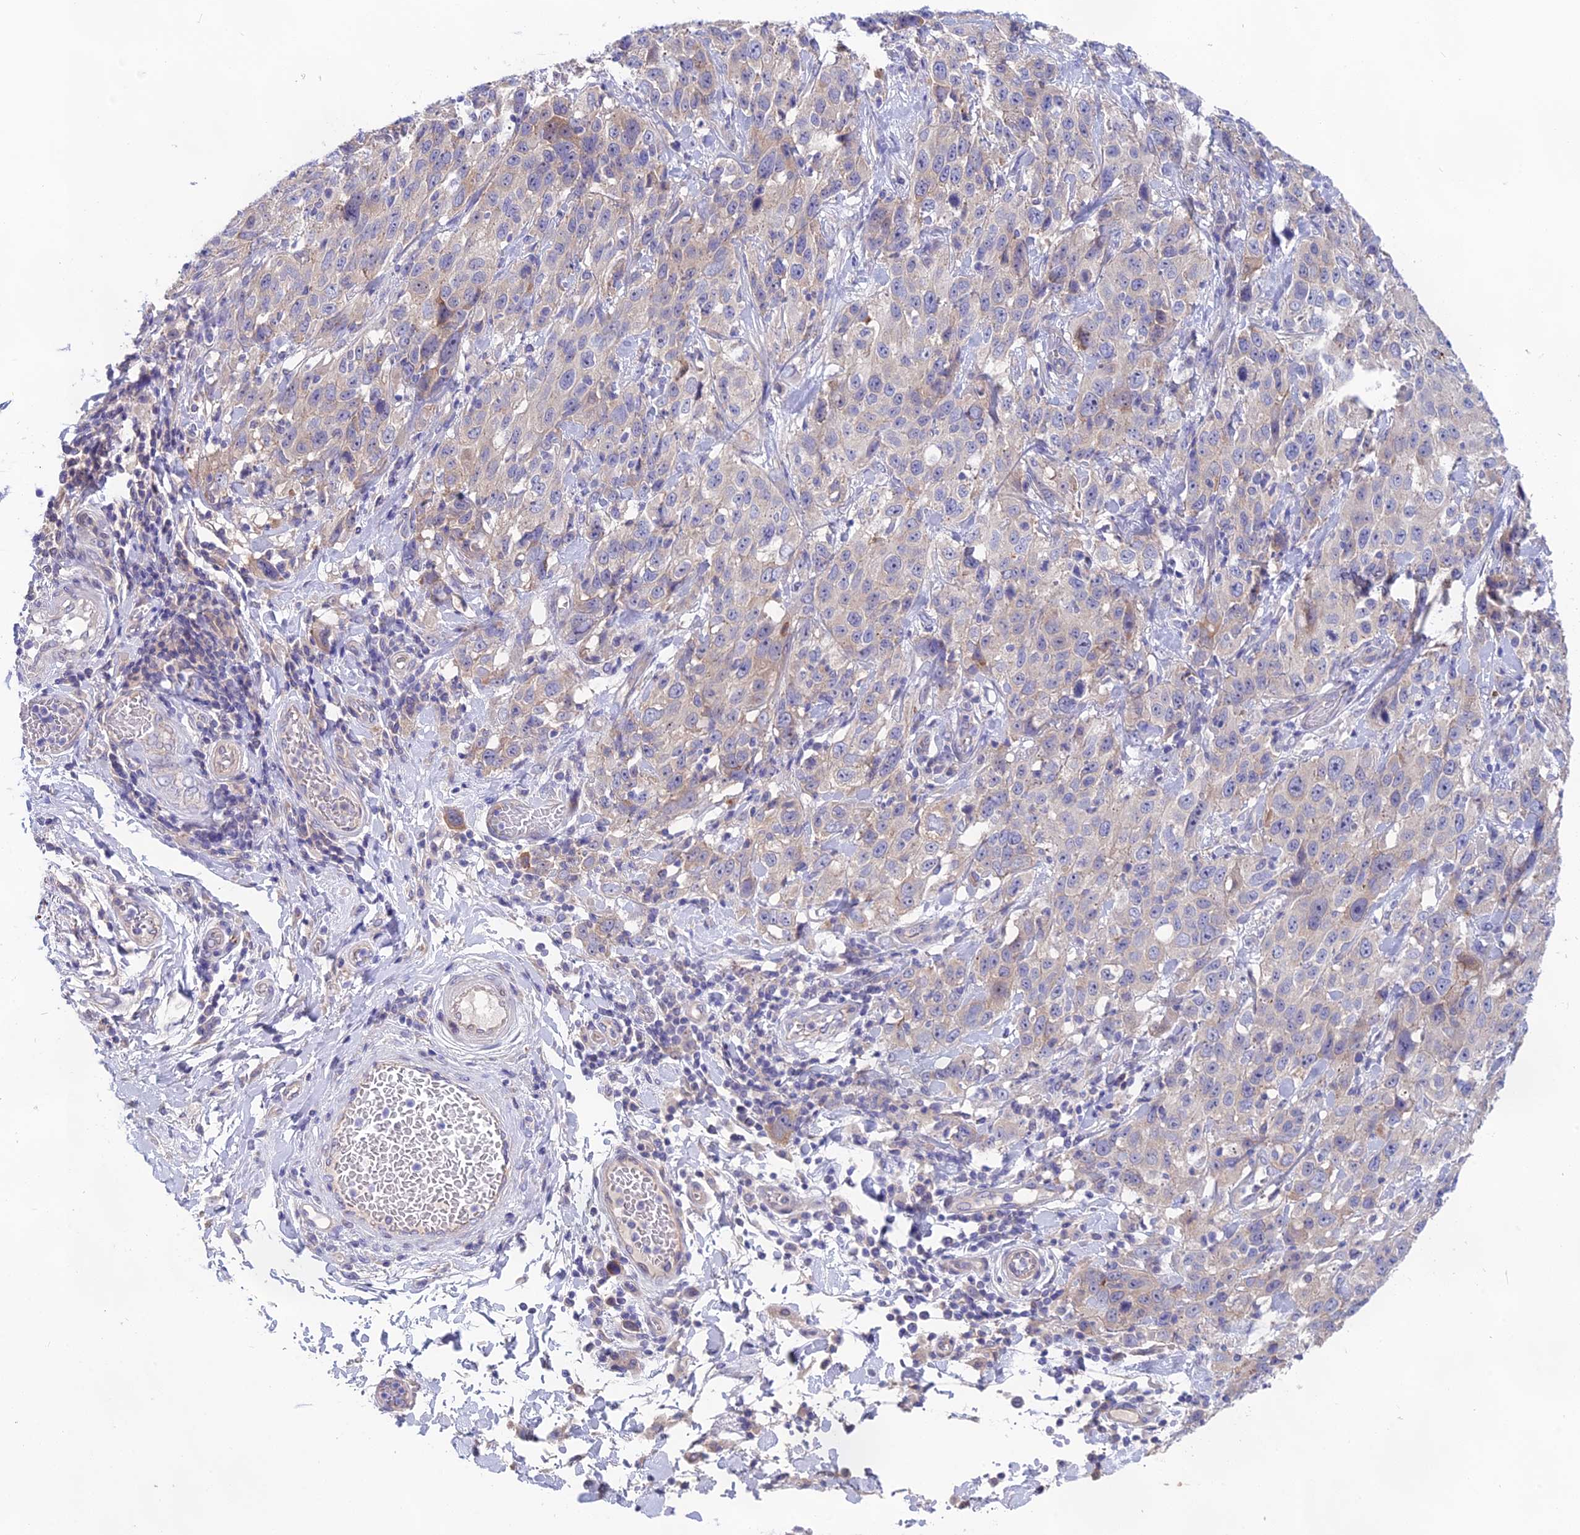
{"staining": {"intensity": "negative", "quantity": "none", "location": "none"}, "tissue": "stomach cancer", "cell_type": "Tumor cells", "image_type": "cancer", "snomed": [{"axis": "morphology", "description": "Normal tissue, NOS"}, {"axis": "morphology", "description": "Adenocarcinoma, NOS"}, {"axis": "topography", "description": "Lymph node"}, {"axis": "topography", "description": "Stomach"}], "caption": "An immunohistochemistry (IHC) histopathology image of stomach adenocarcinoma is shown. There is no staining in tumor cells of stomach adenocarcinoma. The staining was performed using DAB (3,3'-diaminobenzidine) to visualize the protein expression in brown, while the nuclei were stained in blue with hematoxylin (Magnification: 20x).", "gene": "TENT4B", "patient": {"sex": "male", "age": 48}}